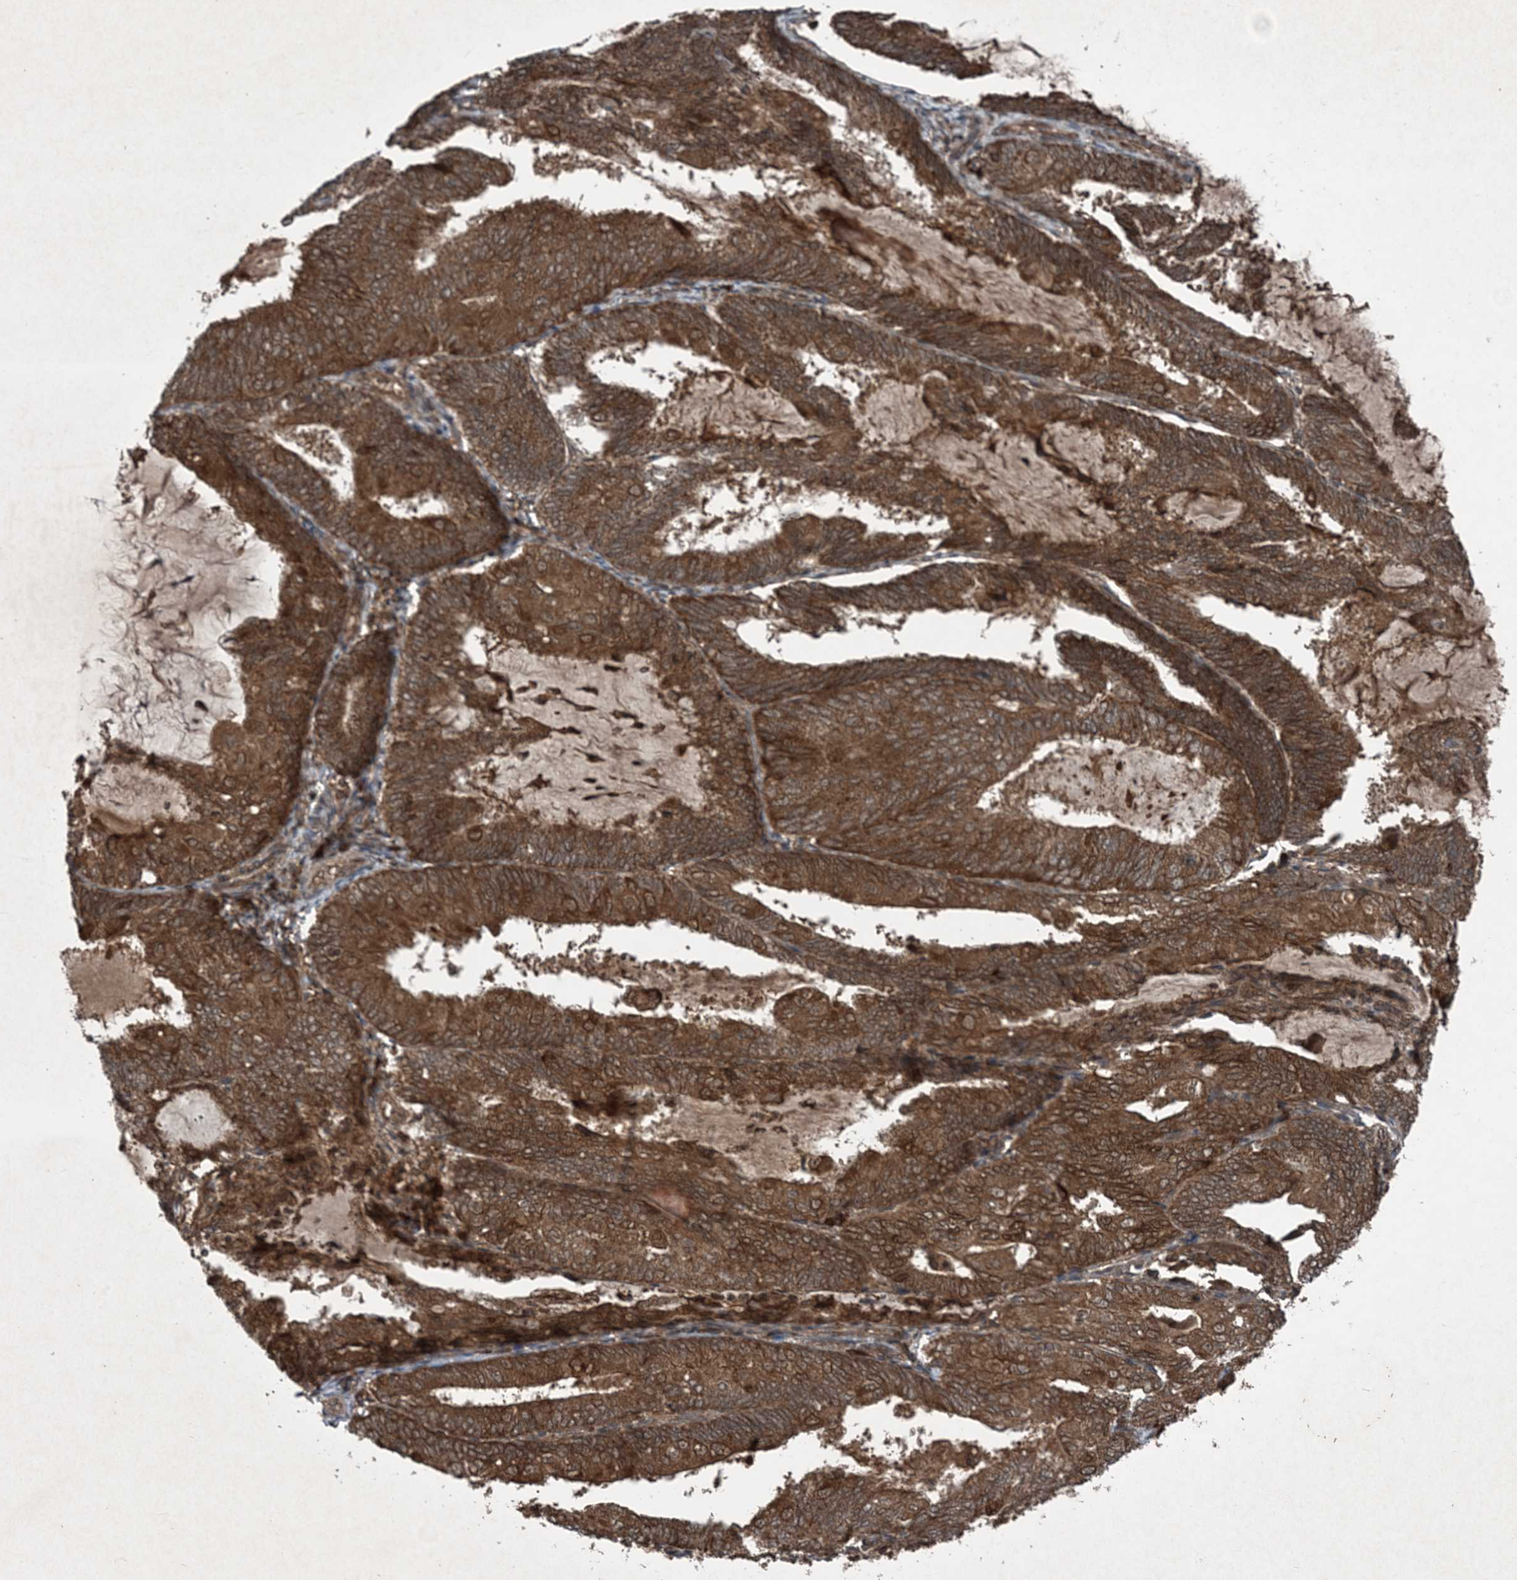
{"staining": {"intensity": "strong", "quantity": ">75%", "location": "cytoplasmic/membranous"}, "tissue": "endometrial cancer", "cell_type": "Tumor cells", "image_type": "cancer", "snomed": [{"axis": "morphology", "description": "Adenocarcinoma, NOS"}, {"axis": "topography", "description": "Endometrium"}], "caption": "An immunohistochemistry image of neoplastic tissue is shown. Protein staining in brown labels strong cytoplasmic/membranous positivity in endometrial cancer within tumor cells.", "gene": "GNG5", "patient": {"sex": "female", "age": 81}}